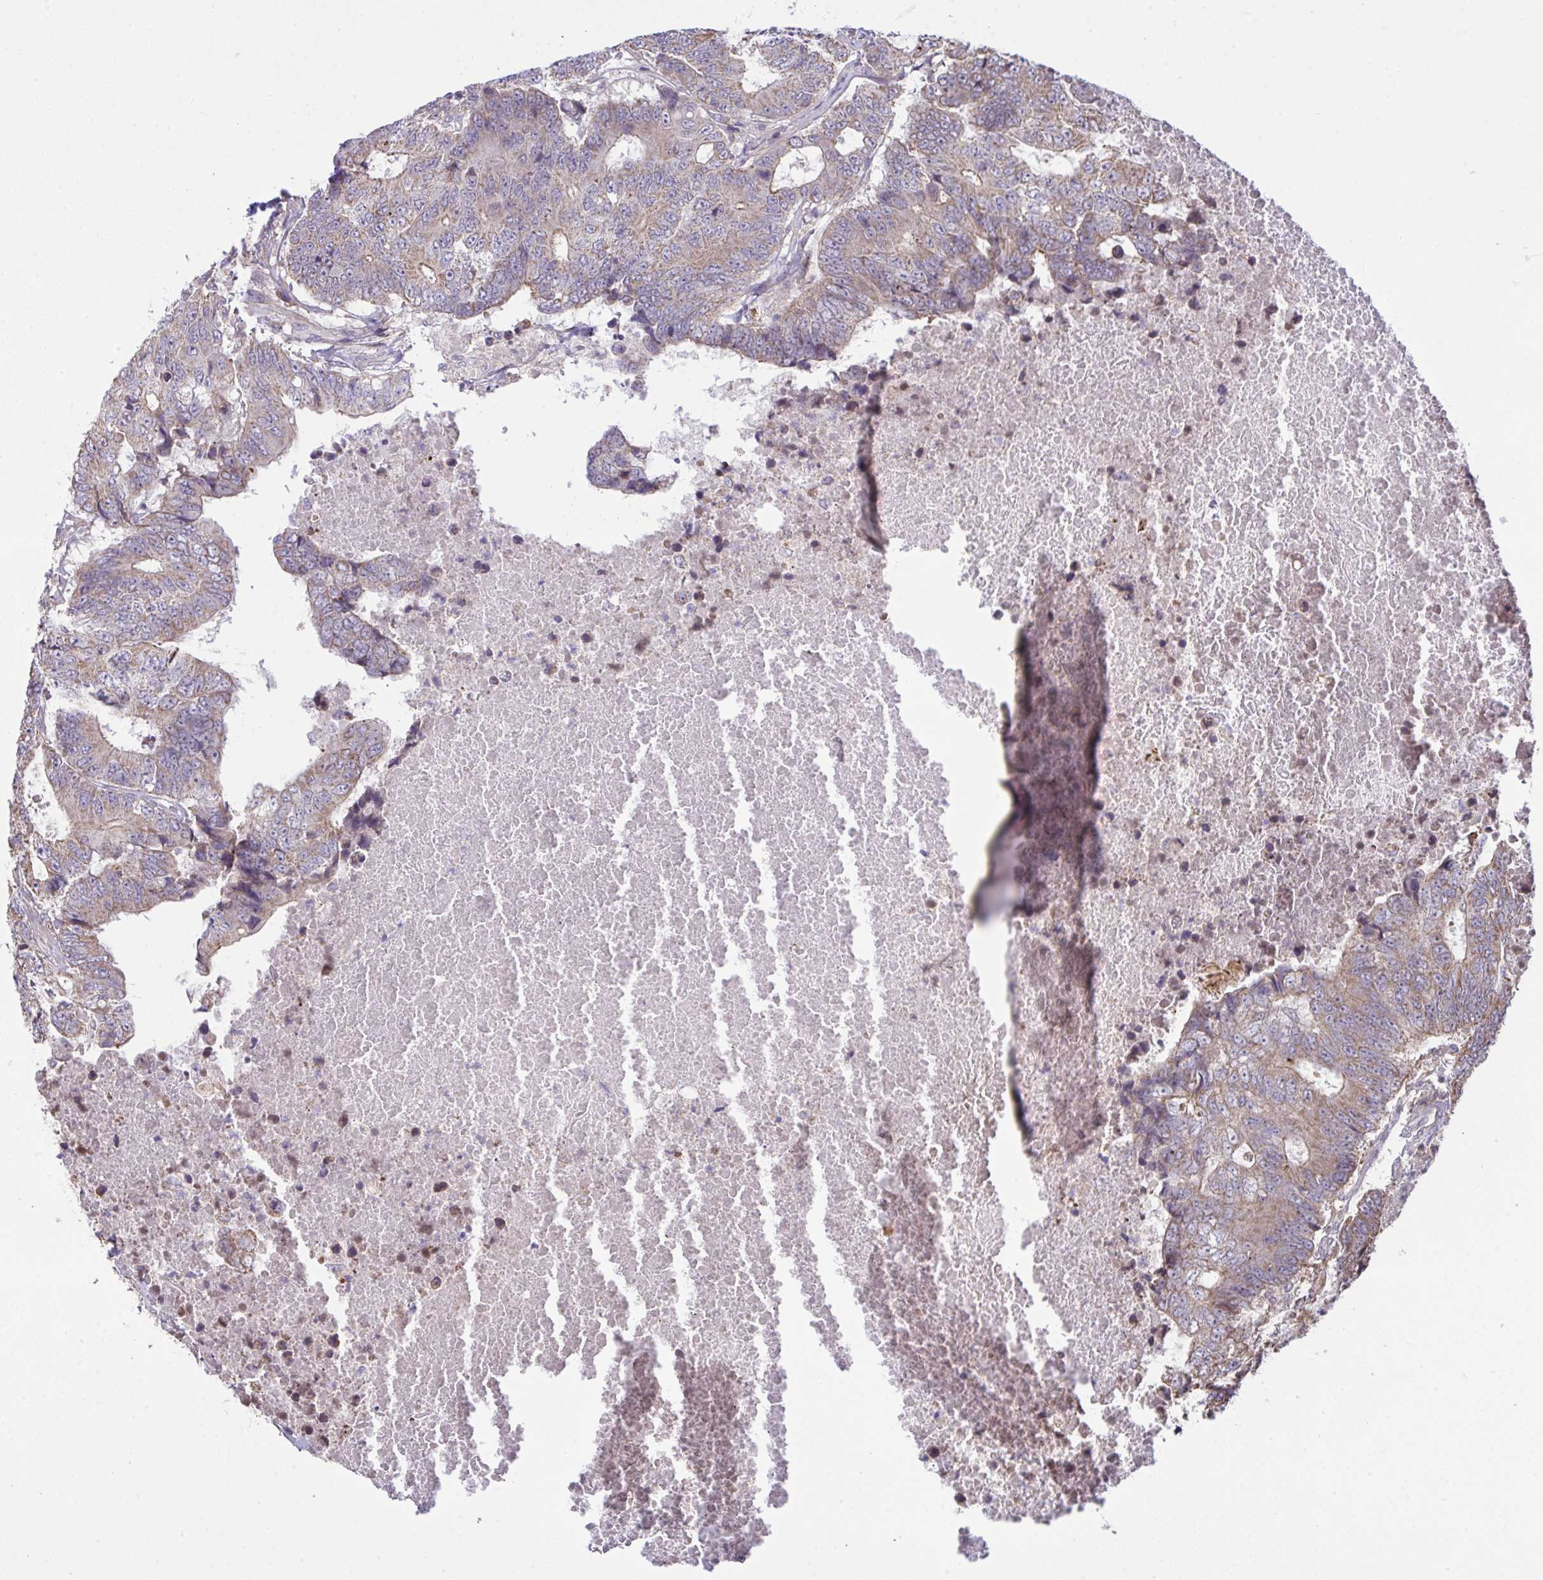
{"staining": {"intensity": "weak", "quantity": "<25%", "location": "cytoplasmic/membranous"}, "tissue": "colorectal cancer", "cell_type": "Tumor cells", "image_type": "cancer", "snomed": [{"axis": "morphology", "description": "Adenocarcinoma, NOS"}, {"axis": "topography", "description": "Colon"}], "caption": "This is an immunohistochemistry (IHC) image of human adenocarcinoma (colorectal). There is no positivity in tumor cells.", "gene": "PPM1H", "patient": {"sex": "female", "age": 48}}